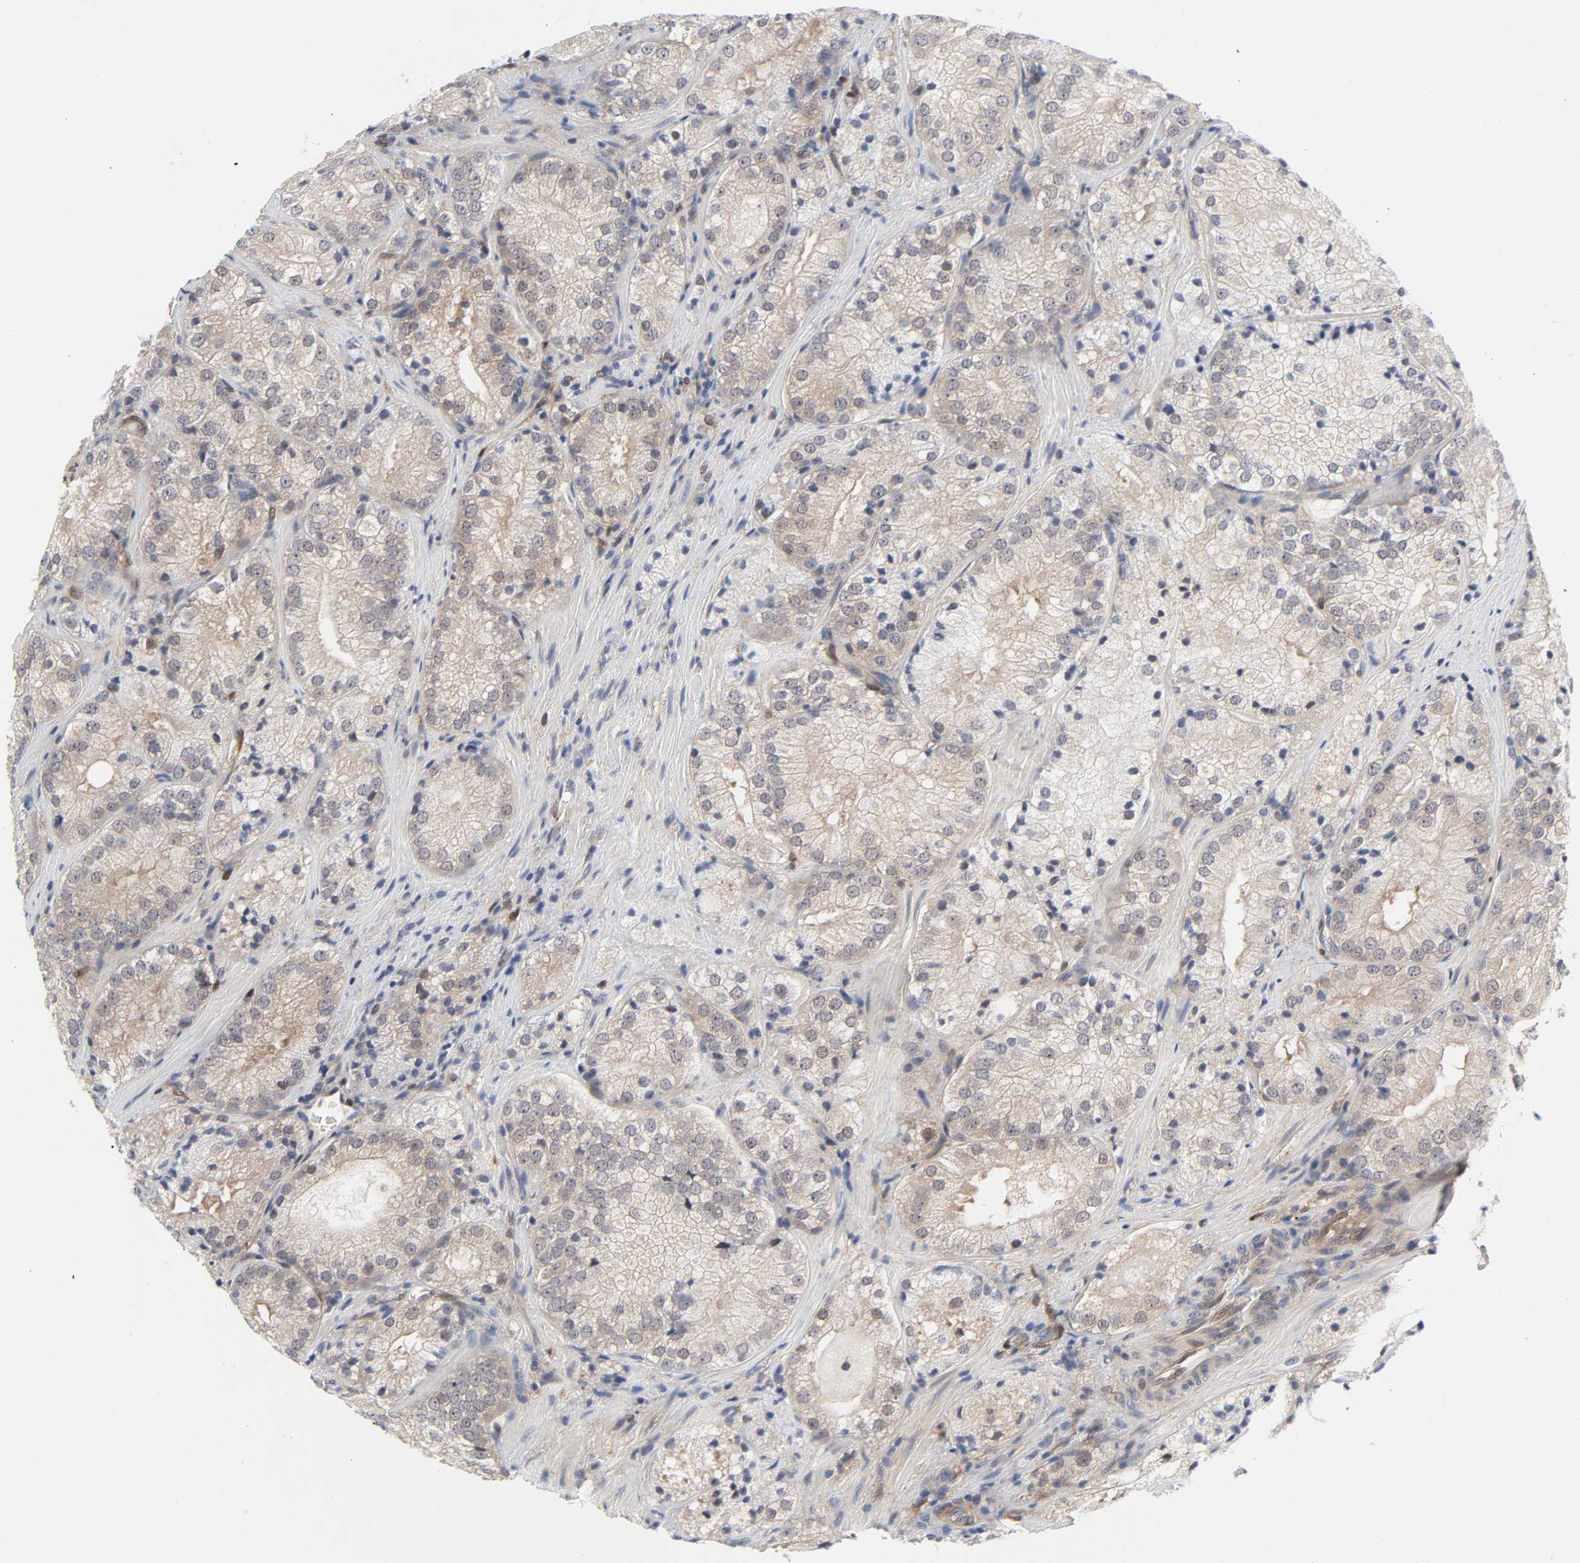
{"staining": {"intensity": "weak", "quantity": ">75%", "location": "cytoplasmic/membranous"}, "tissue": "prostate cancer", "cell_type": "Tumor cells", "image_type": "cancer", "snomed": [{"axis": "morphology", "description": "Adenocarcinoma, Low grade"}, {"axis": "topography", "description": "Prostate"}], "caption": "Prostate cancer tissue displays weak cytoplasmic/membranous expression in approximately >75% of tumor cells, visualized by immunohistochemistry.", "gene": "PTEN", "patient": {"sex": "male", "age": 60}}